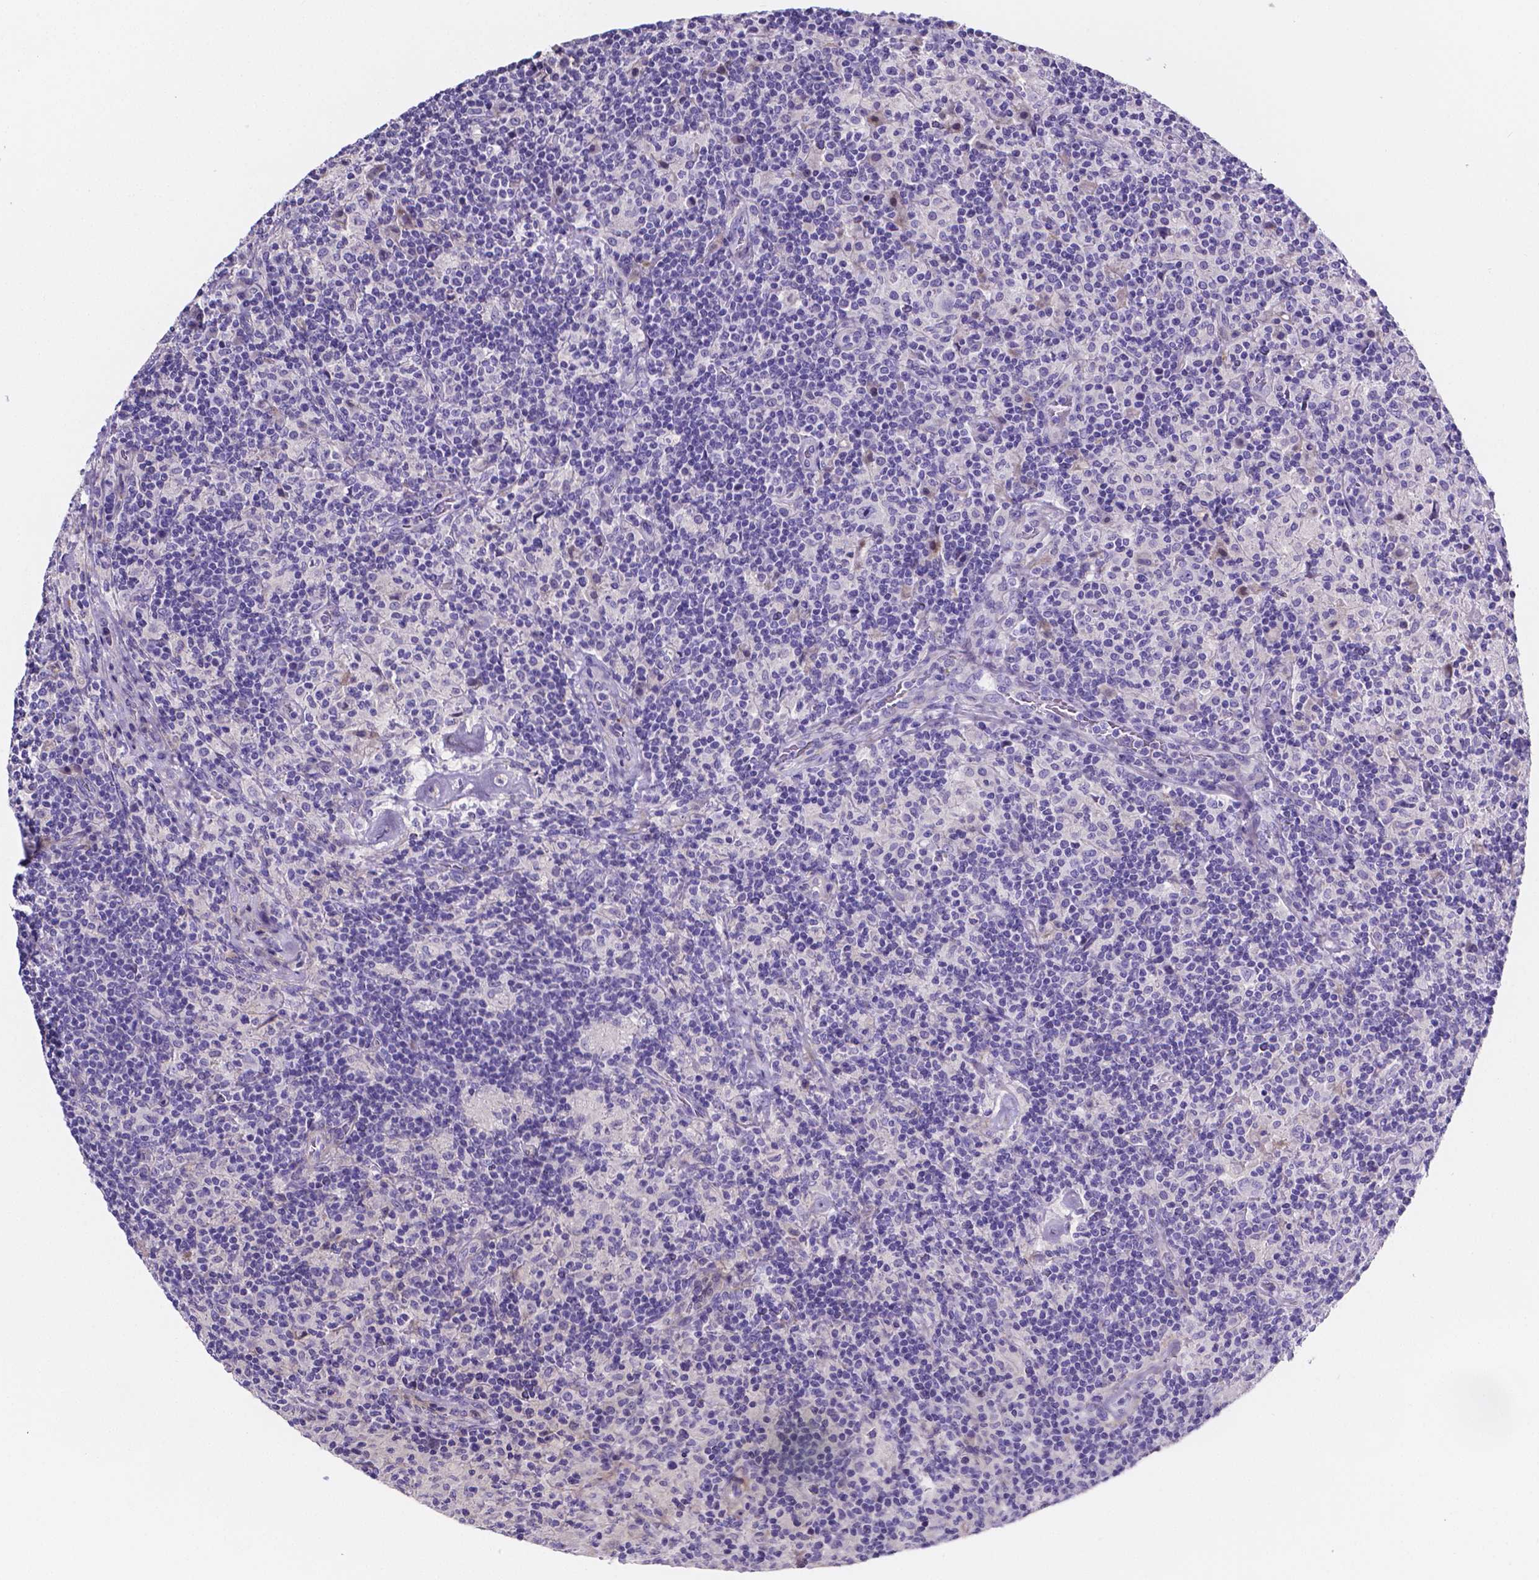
{"staining": {"intensity": "negative", "quantity": "none", "location": "none"}, "tissue": "lymphoma", "cell_type": "Tumor cells", "image_type": "cancer", "snomed": [{"axis": "morphology", "description": "Hodgkin's disease, NOS"}, {"axis": "topography", "description": "Lymph node"}], "caption": "Tumor cells are negative for protein expression in human Hodgkin's disease.", "gene": "NRGN", "patient": {"sex": "male", "age": 70}}